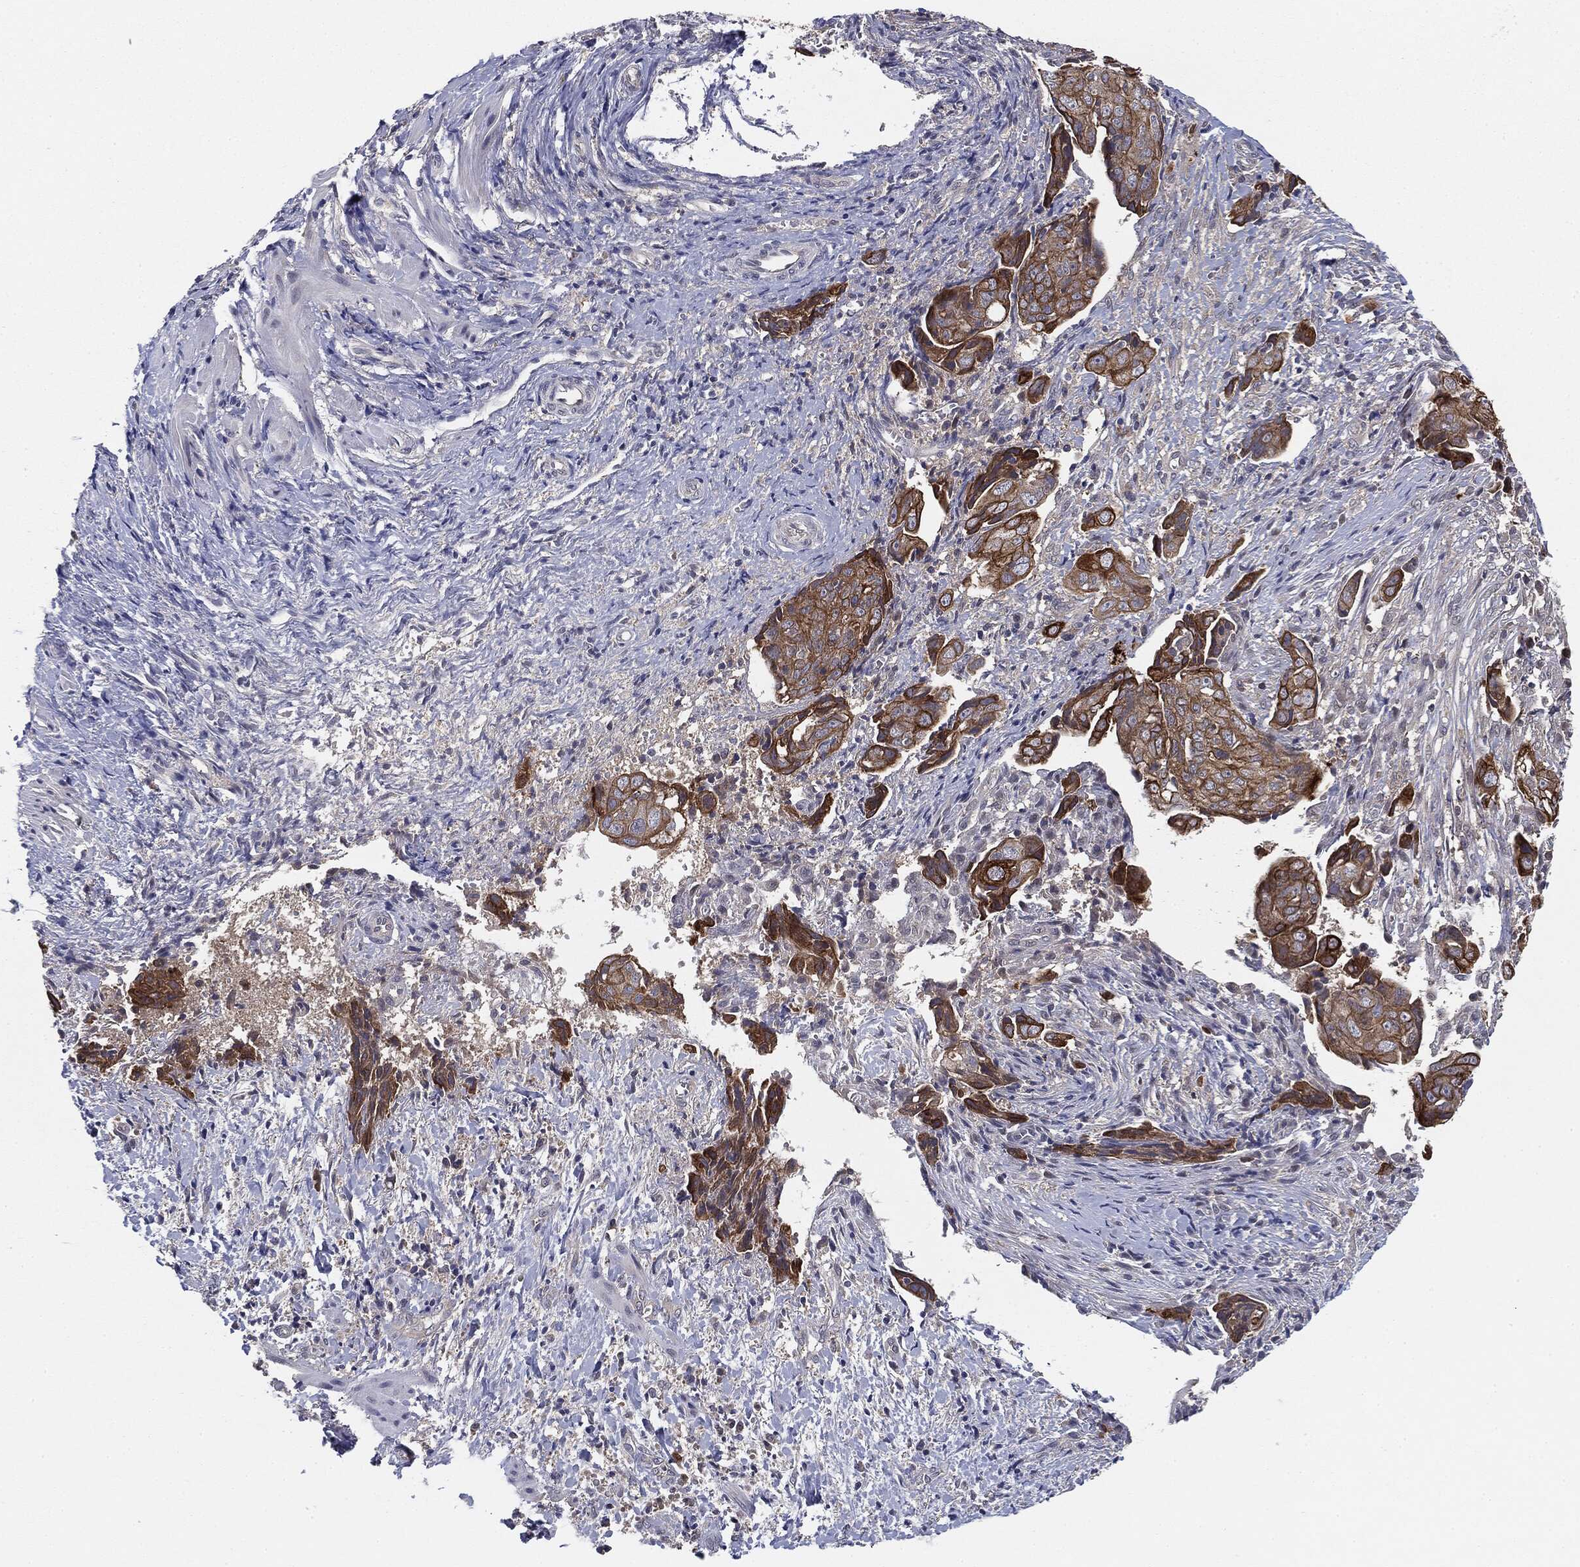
{"staining": {"intensity": "strong", "quantity": "25%-75%", "location": "cytoplasmic/membranous"}, "tissue": "ovarian cancer", "cell_type": "Tumor cells", "image_type": "cancer", "snomed": [{"axis": "morphology", "description": "Carcinoma, endometroid"}, {"axis": "topography", "description": "Ovary"}], "caption": "Ovarian cancer tissue displays strong cytoplasmic/membranous staining in approximately 25%-75% of tumor cells, visualized by immunohistochemistry. (Stains: DAB (3,3'-diaminobenzidine) in brown, nuclei in blue, Microscopy: brightfield microscopy at high magnification).", "gene": "KRT7", "patient": {"sex": "female", "age": 70}}